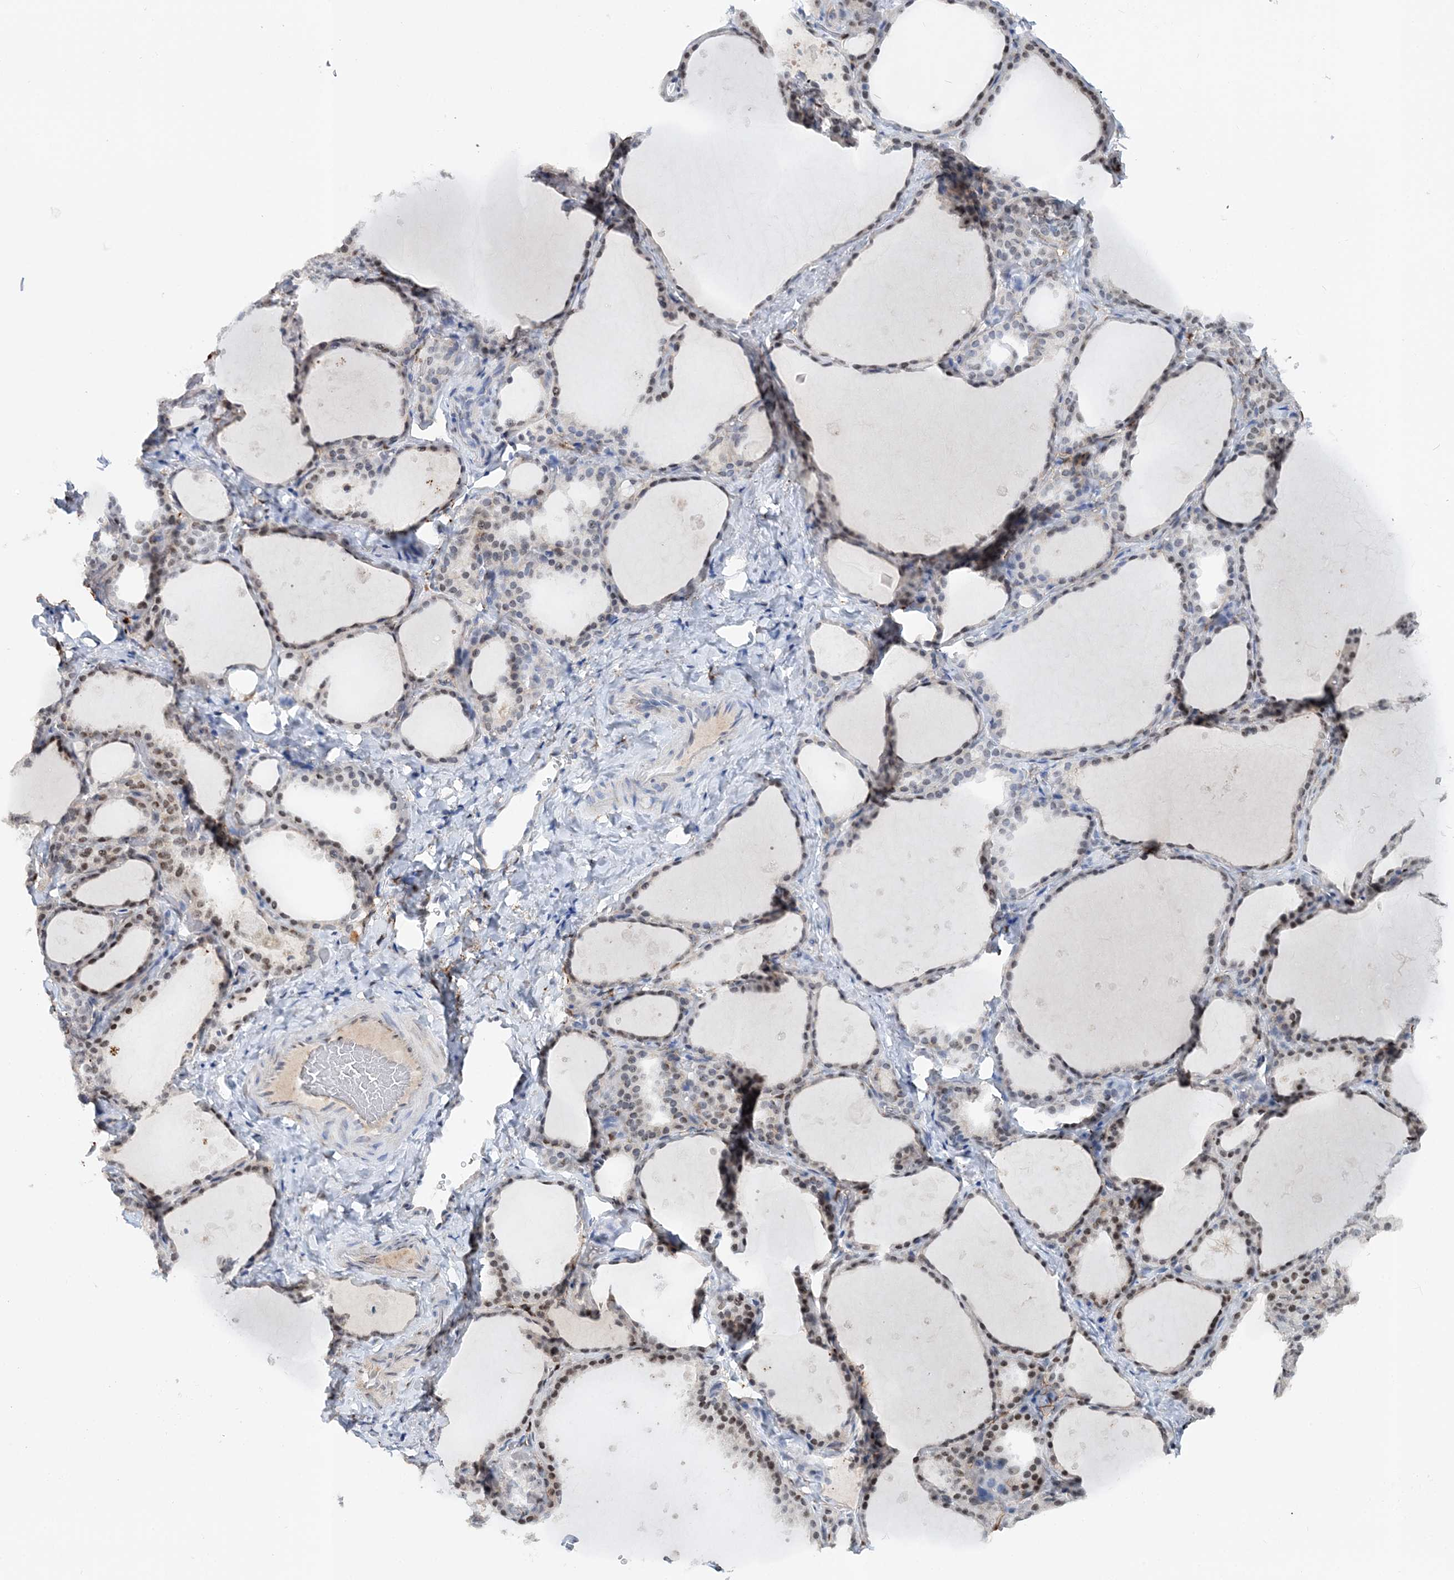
{"staining": {"intensity": "moderate", "quantity": "<25%", "location": "nuclear"}, "tissue": "thyroid gland", "cell_type": "Glandular cells", "image_type": "normal", "snomed": [{"axis": "morphology", "description": "Normal tissue, NOS"}, {"axis": "topography", "description": "Thyroid gland"}], "caption": "The micrograph exhibits staining of unremarkable thyroid gland, revealing moderate nuclear protein staining (brown color) within glandular cells.", "gene": "ASCL4", "patient": {"sex": "female", "age": 44}}